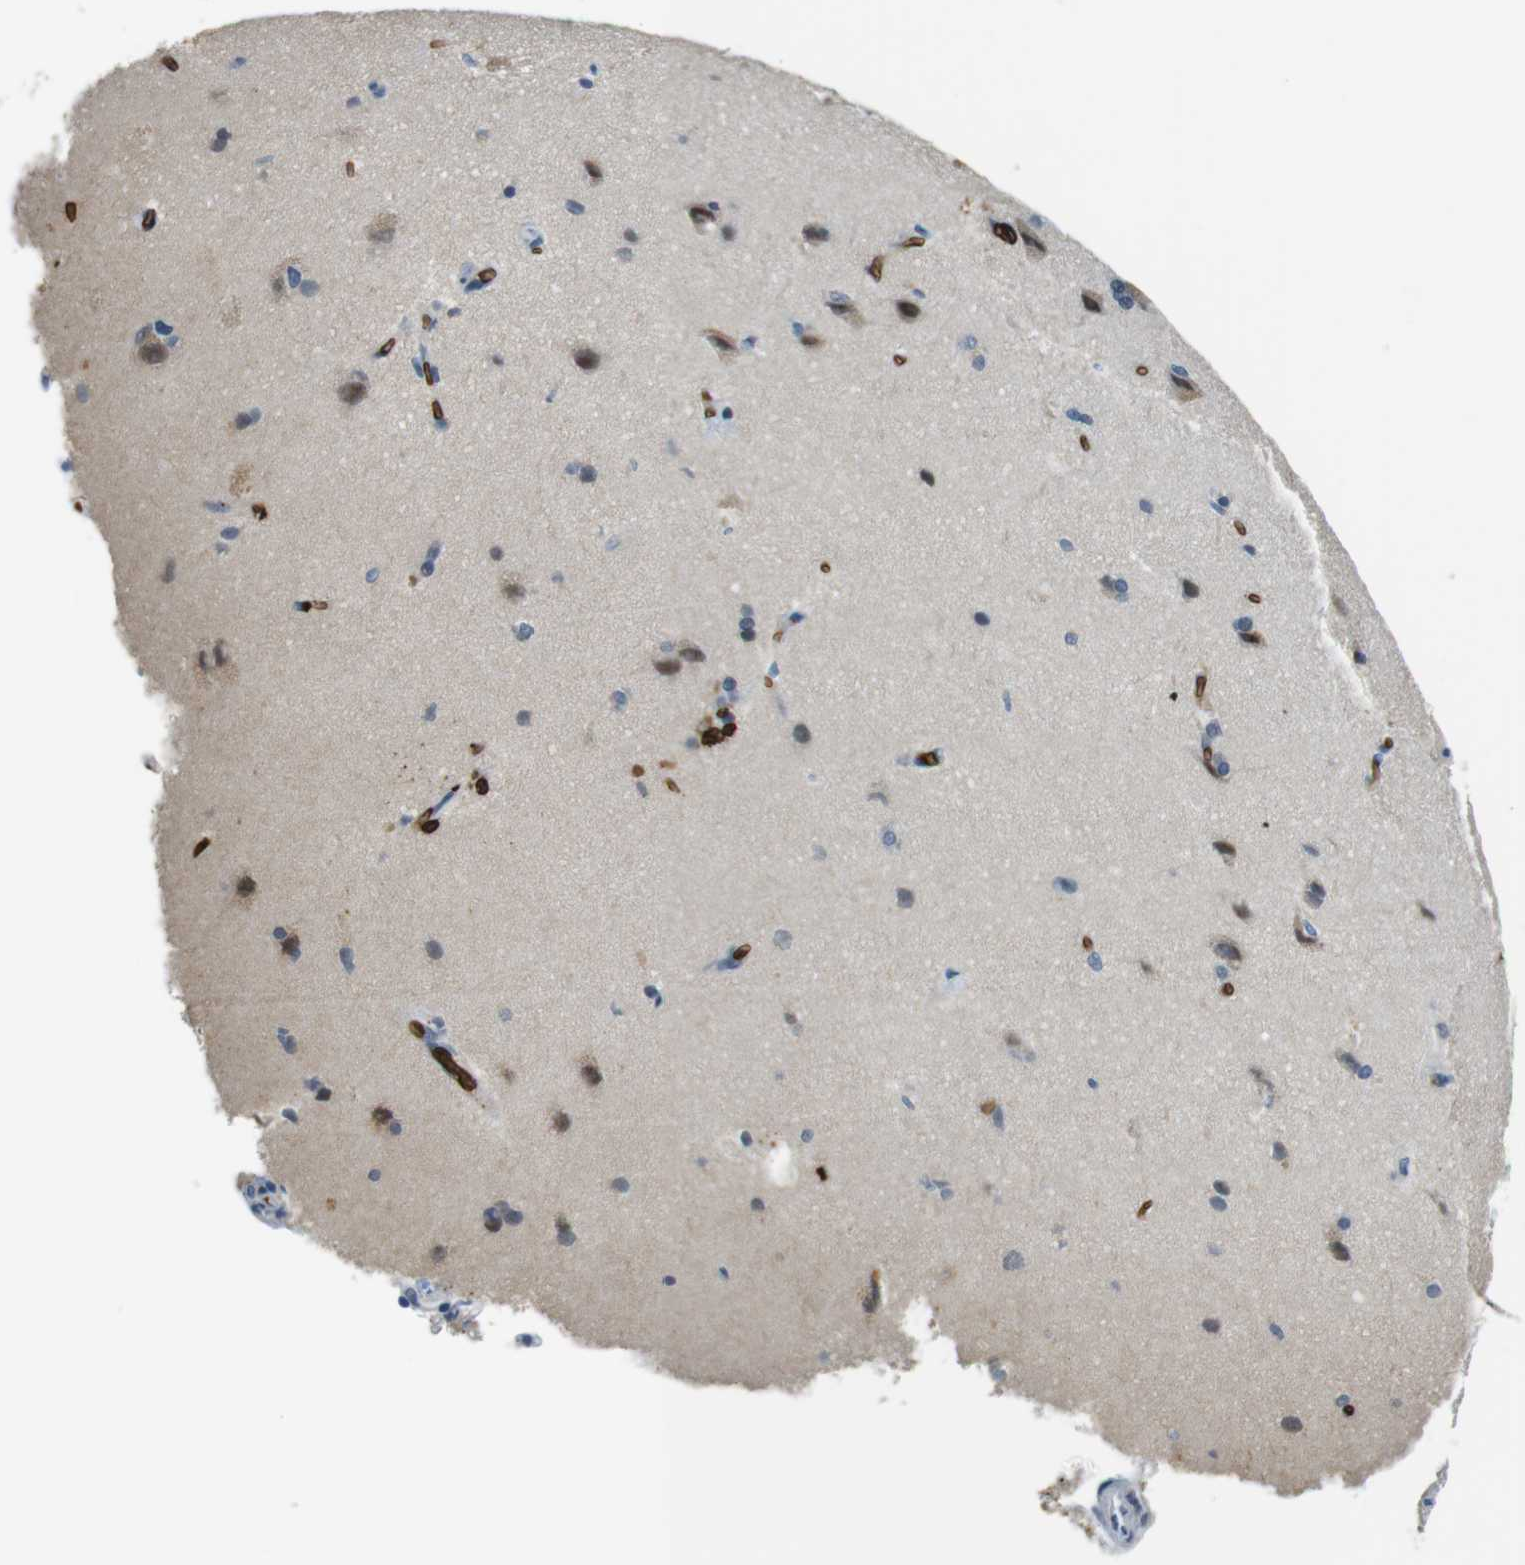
{"staining": {"intensity": "negative", "quantity": "none", "location": "none"}, "tissue": "cerebral cortex", "cell_type": "Endothelial cells", "image_type": "normal", "snomed": [{"axis": "morphology", "description": "Normal tissue, NOS"}, {"axis": "topography", "description": "Cerebral cortex"}], "caption": "Immunohistochemistry (IHC) of normal cerebral cortex reveals no positivity in endothelial cells.", "gene": "SLC4A1", "patient": {"sex": "male", "age": 62}}